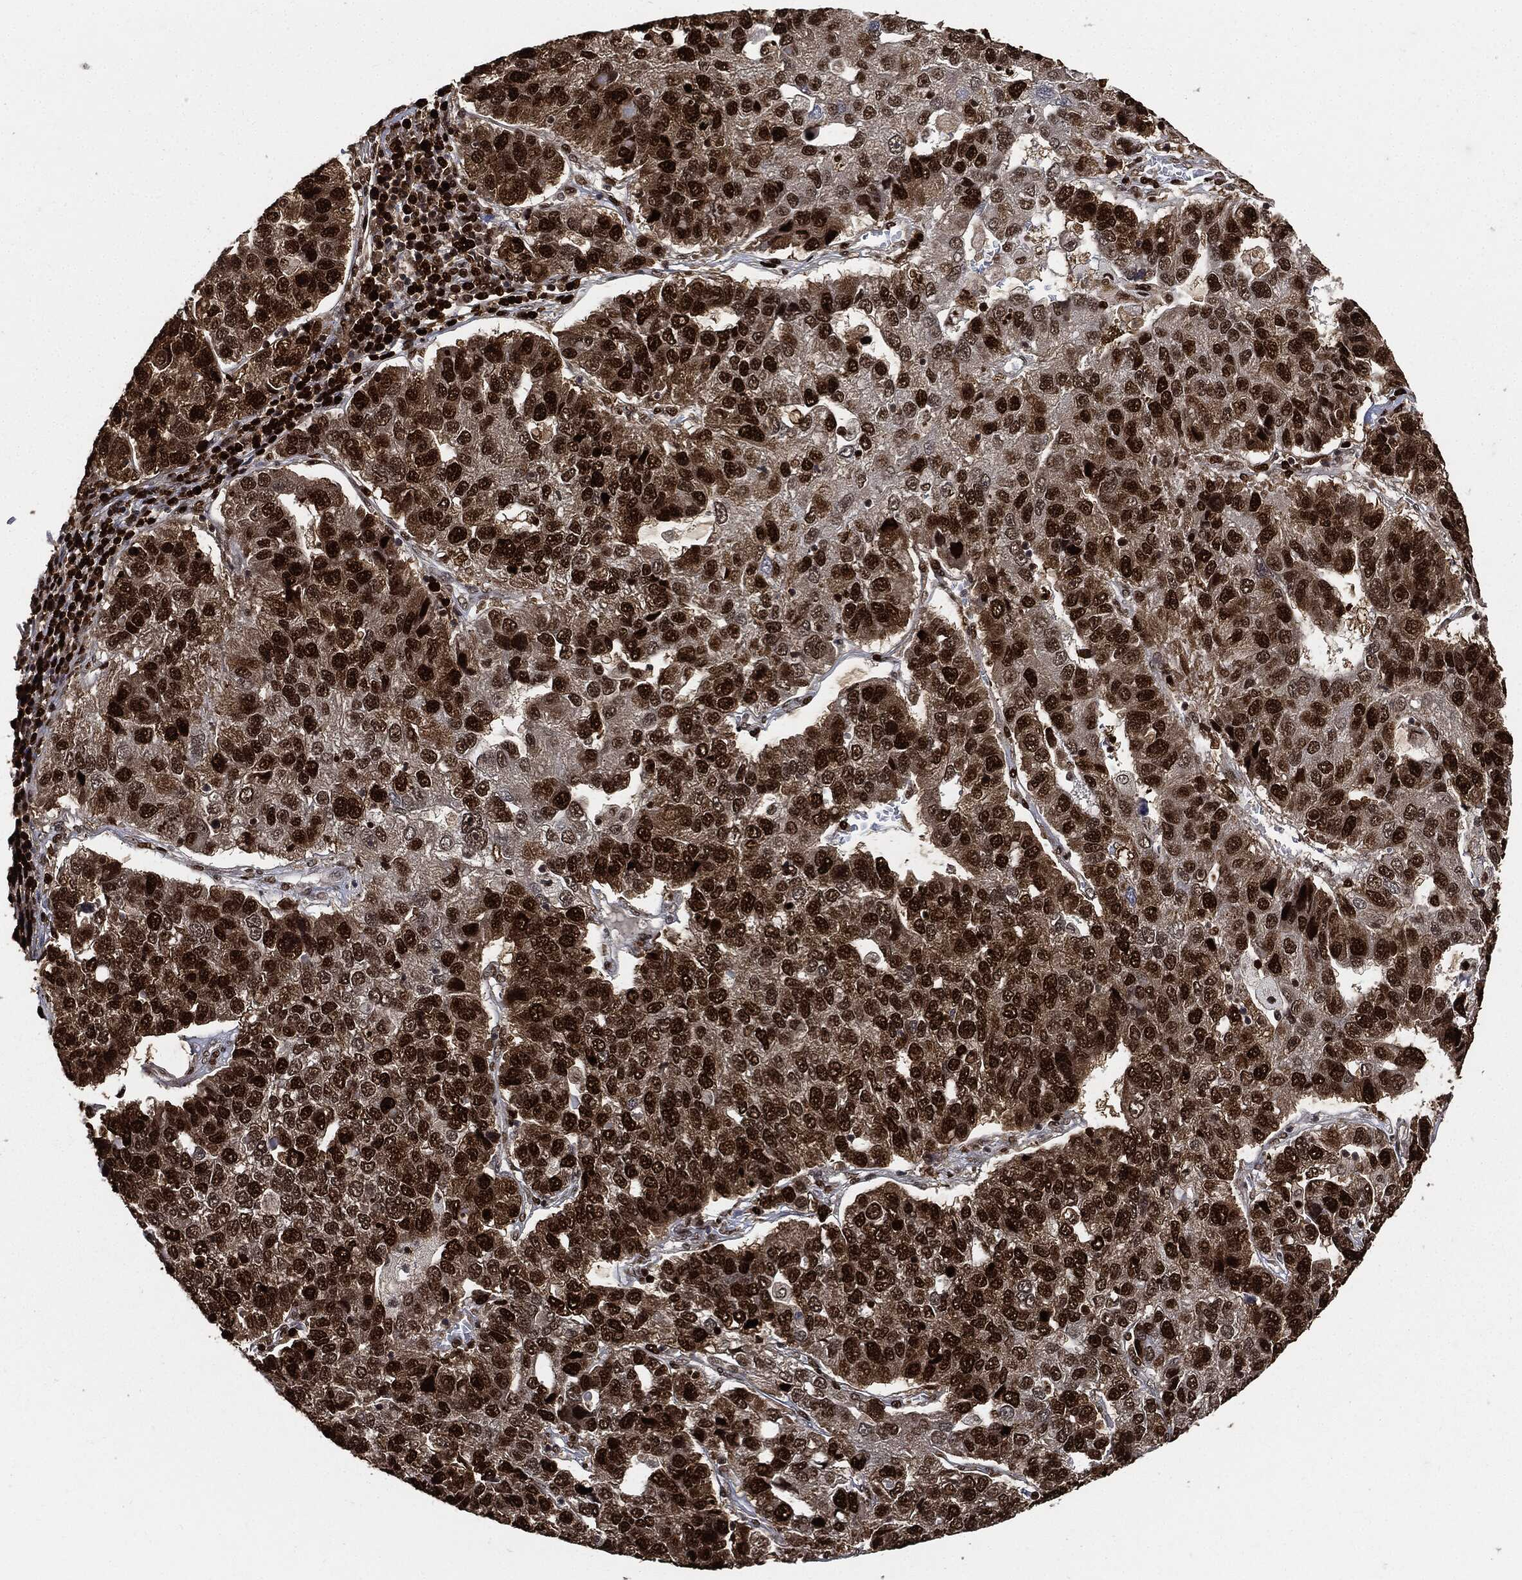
{"staining": {"intensity": "strong", "quantity": ">75%", "location": "nuclear"}, "tissue": "pancreatic cancer", "cell_type": "Tumor cells", "image_type": "cancer", "snomed": [{"axis": "morphology", "description": "Adenocarcinoma, NOS"}, {"axis": "topography", "description": "Pancreas"}], "caption": "A photomicrograph showing strong nuclear positivity in about >75% of tumor cells in pancreatic cancer (adenocarcinoma), as visualized by brown immunohistochemical staining.", "gene": "PCNA", "patient": {"sex": "female", "age": 61}}